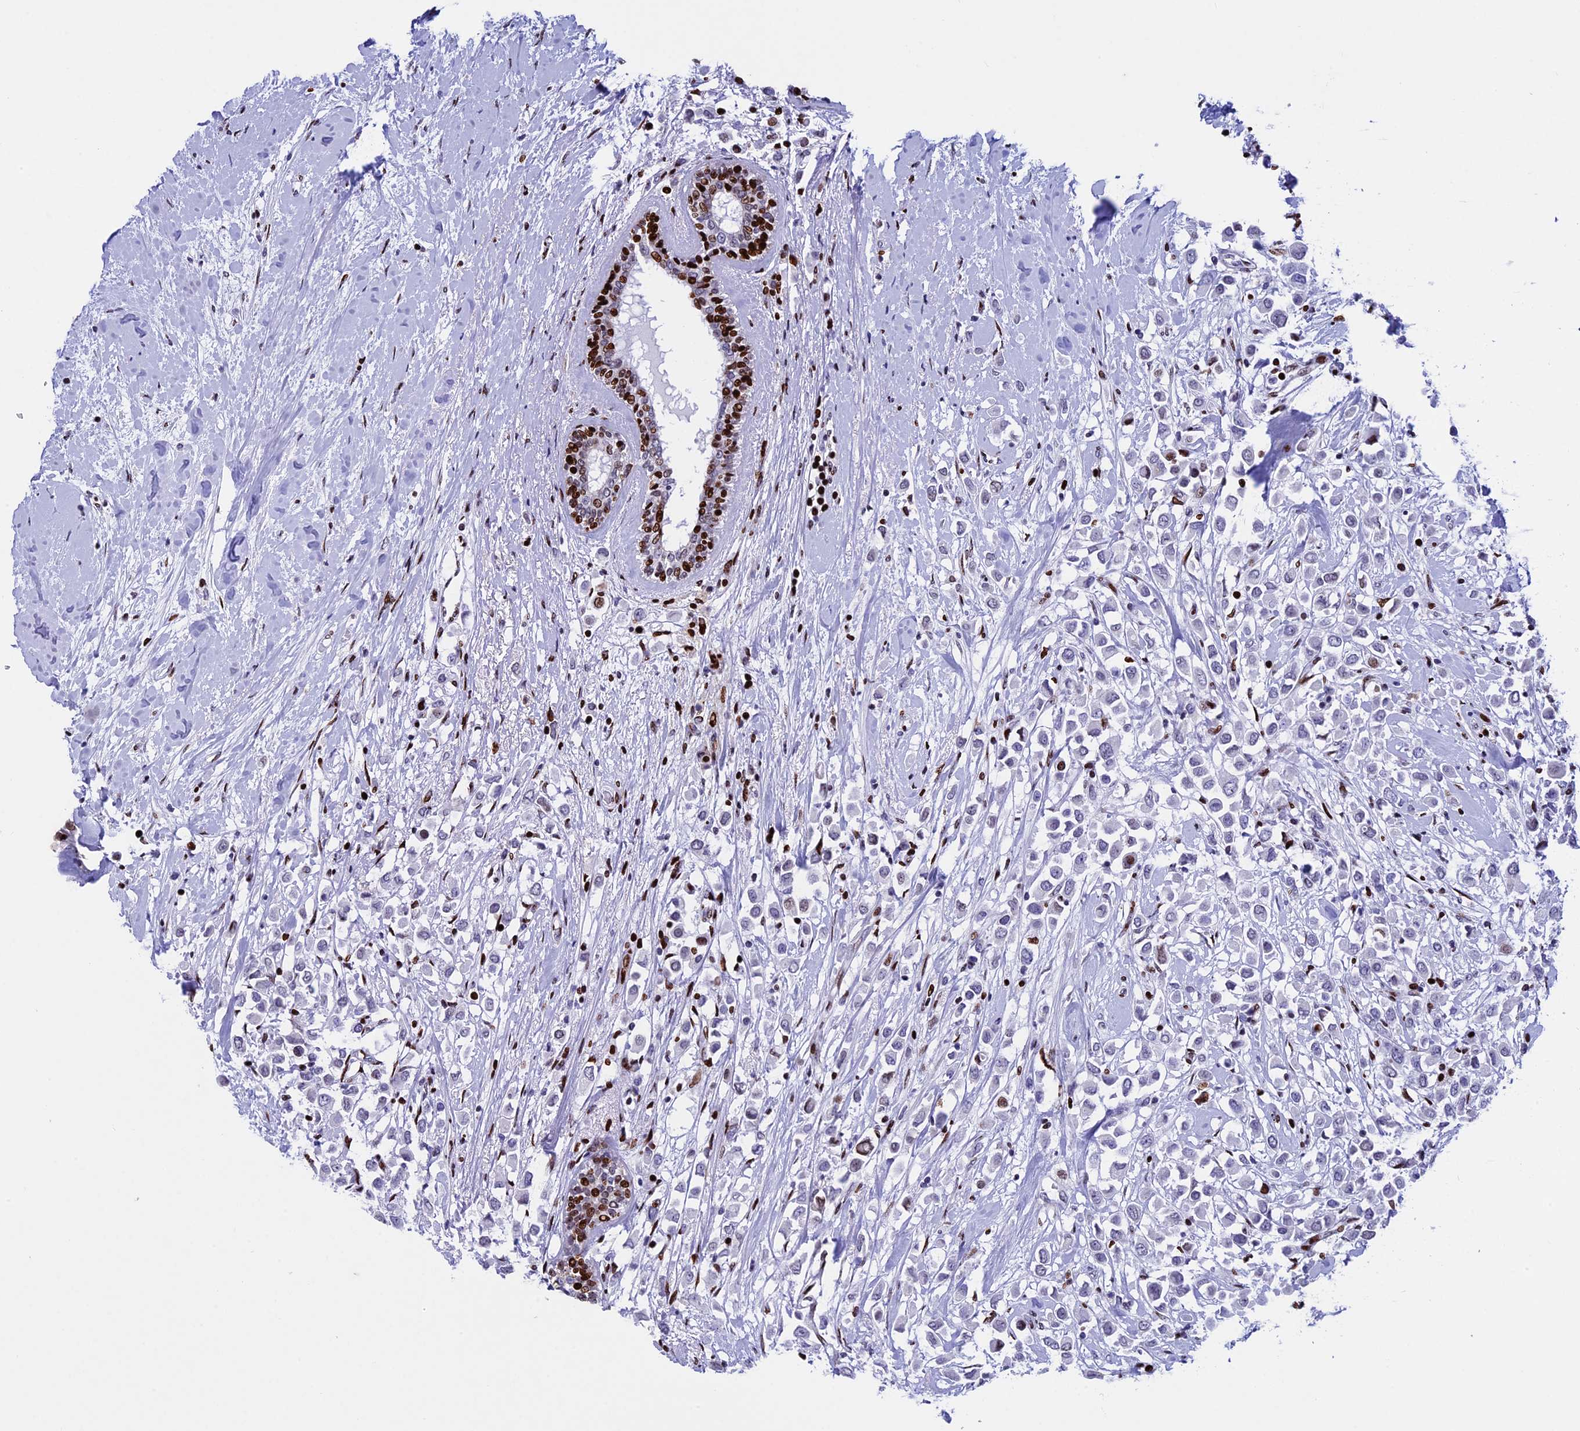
{"staining": {"intensity": "strong", "quantity": "<25%", "location": "cytoplasmic/membranous"}, "tissue": "breast cancer", "cell_type": "Tumor cells", "image_type": "cancer", "snomed": [{"axis": "morphology", "description": "Duct carcinoma"}, {"axis": "topography", "description": "Breast"}], "caption": "Strong cytoplasmic/membranous staining is present in about <25% of tumor cells in breast cancer.", "gene": "BTBD3", "patient": {"sex": "female", "age": 87}}